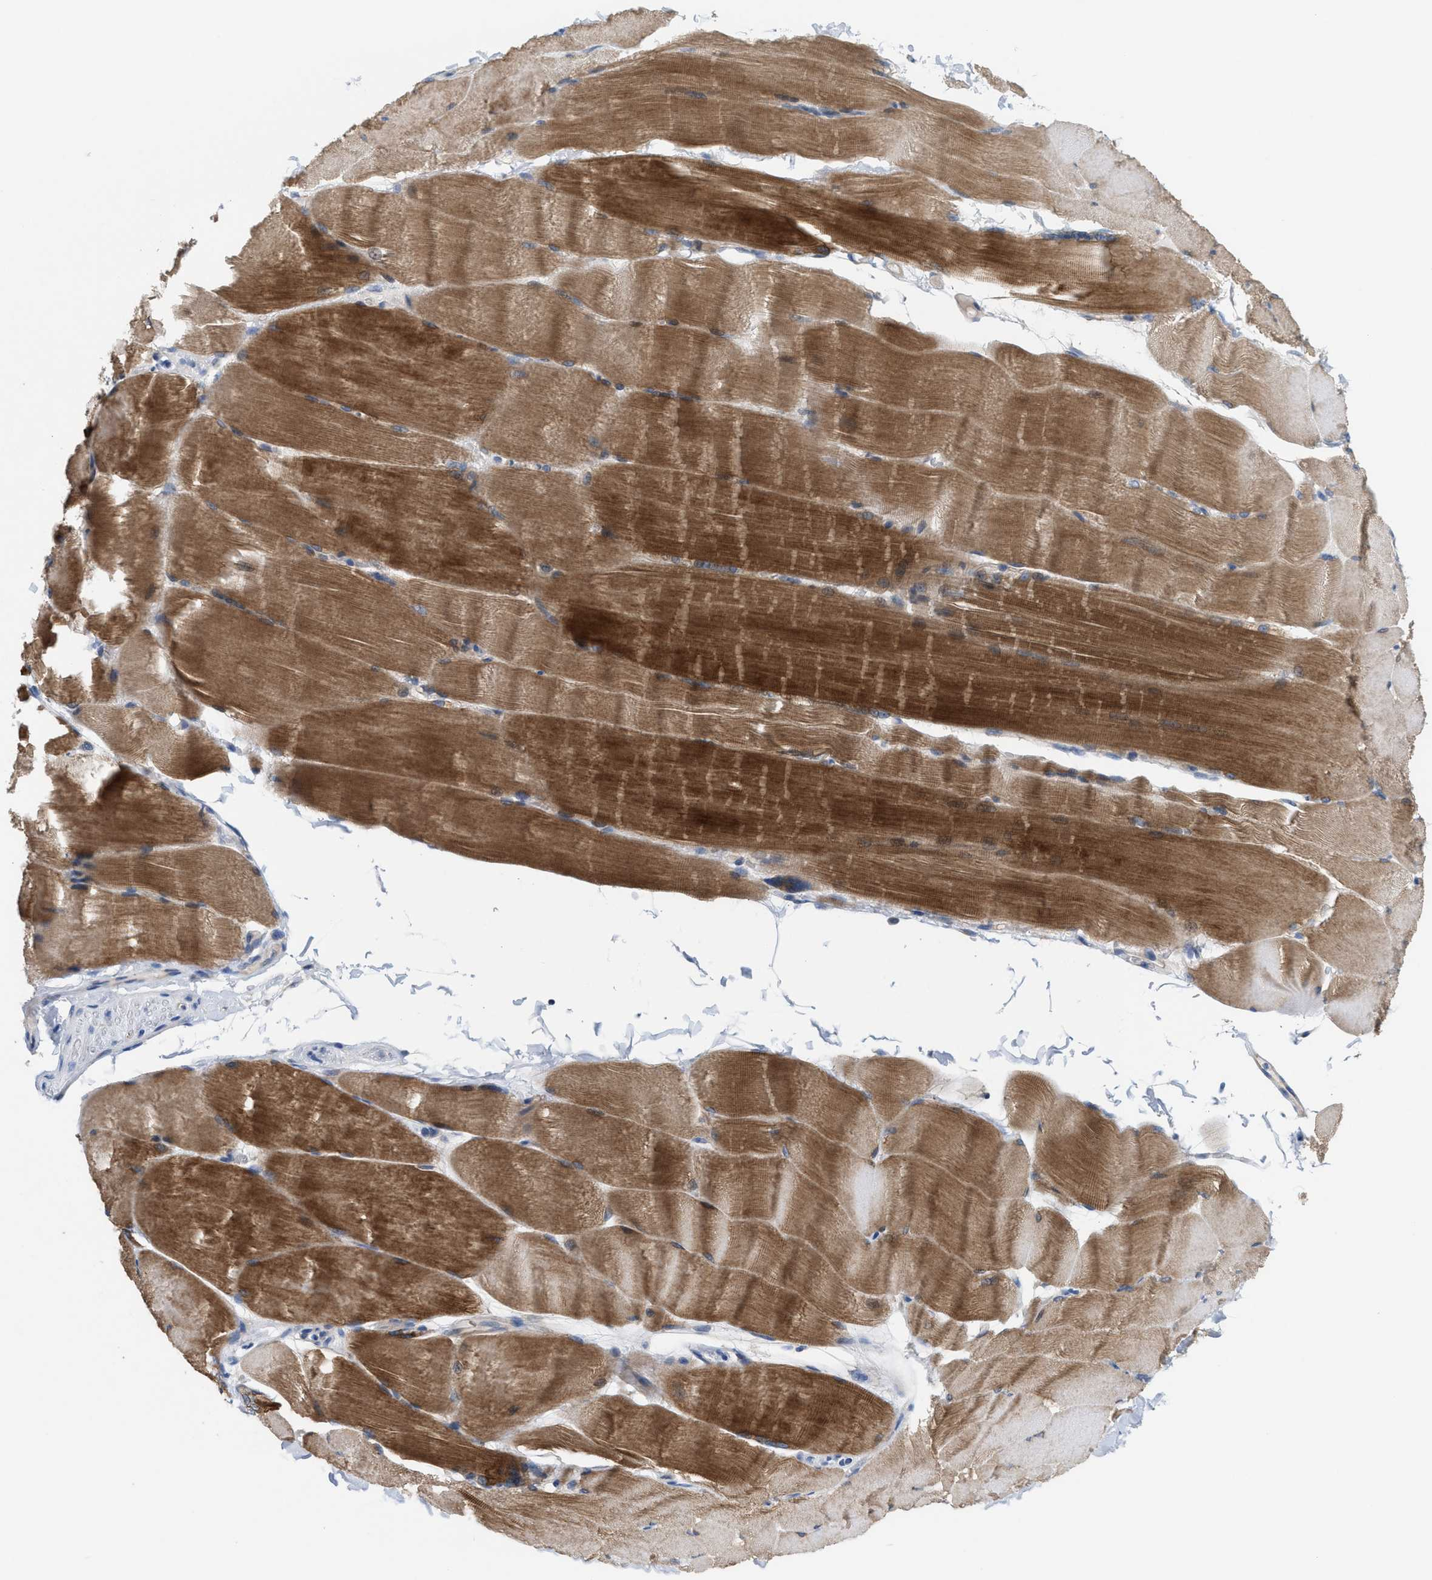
{"staining": {"intensity": "moderate", "quantity": ">75%", "location": "cytoplasmic/membranous"}, "tissue": "skeletal muscle", "cell_type": "Myocytes", "image_type": "normal", "snomed": [{"axis": "morphology", "description": "Normal tissue, NOS"}, {"axis": "topography", "description": "Skin"}, {"axis": "topography", "description": "Skeletal muscle"}], "caption": "IHC image of unremarkable human skeletal muscle stained for a protein (brown), which displays medium levels of moderate cytoplasmic/membranous positivity in approximately >75% of myocytes.", "gene": "UBAP2", "patient": {"sex": "male", "age": 83}}